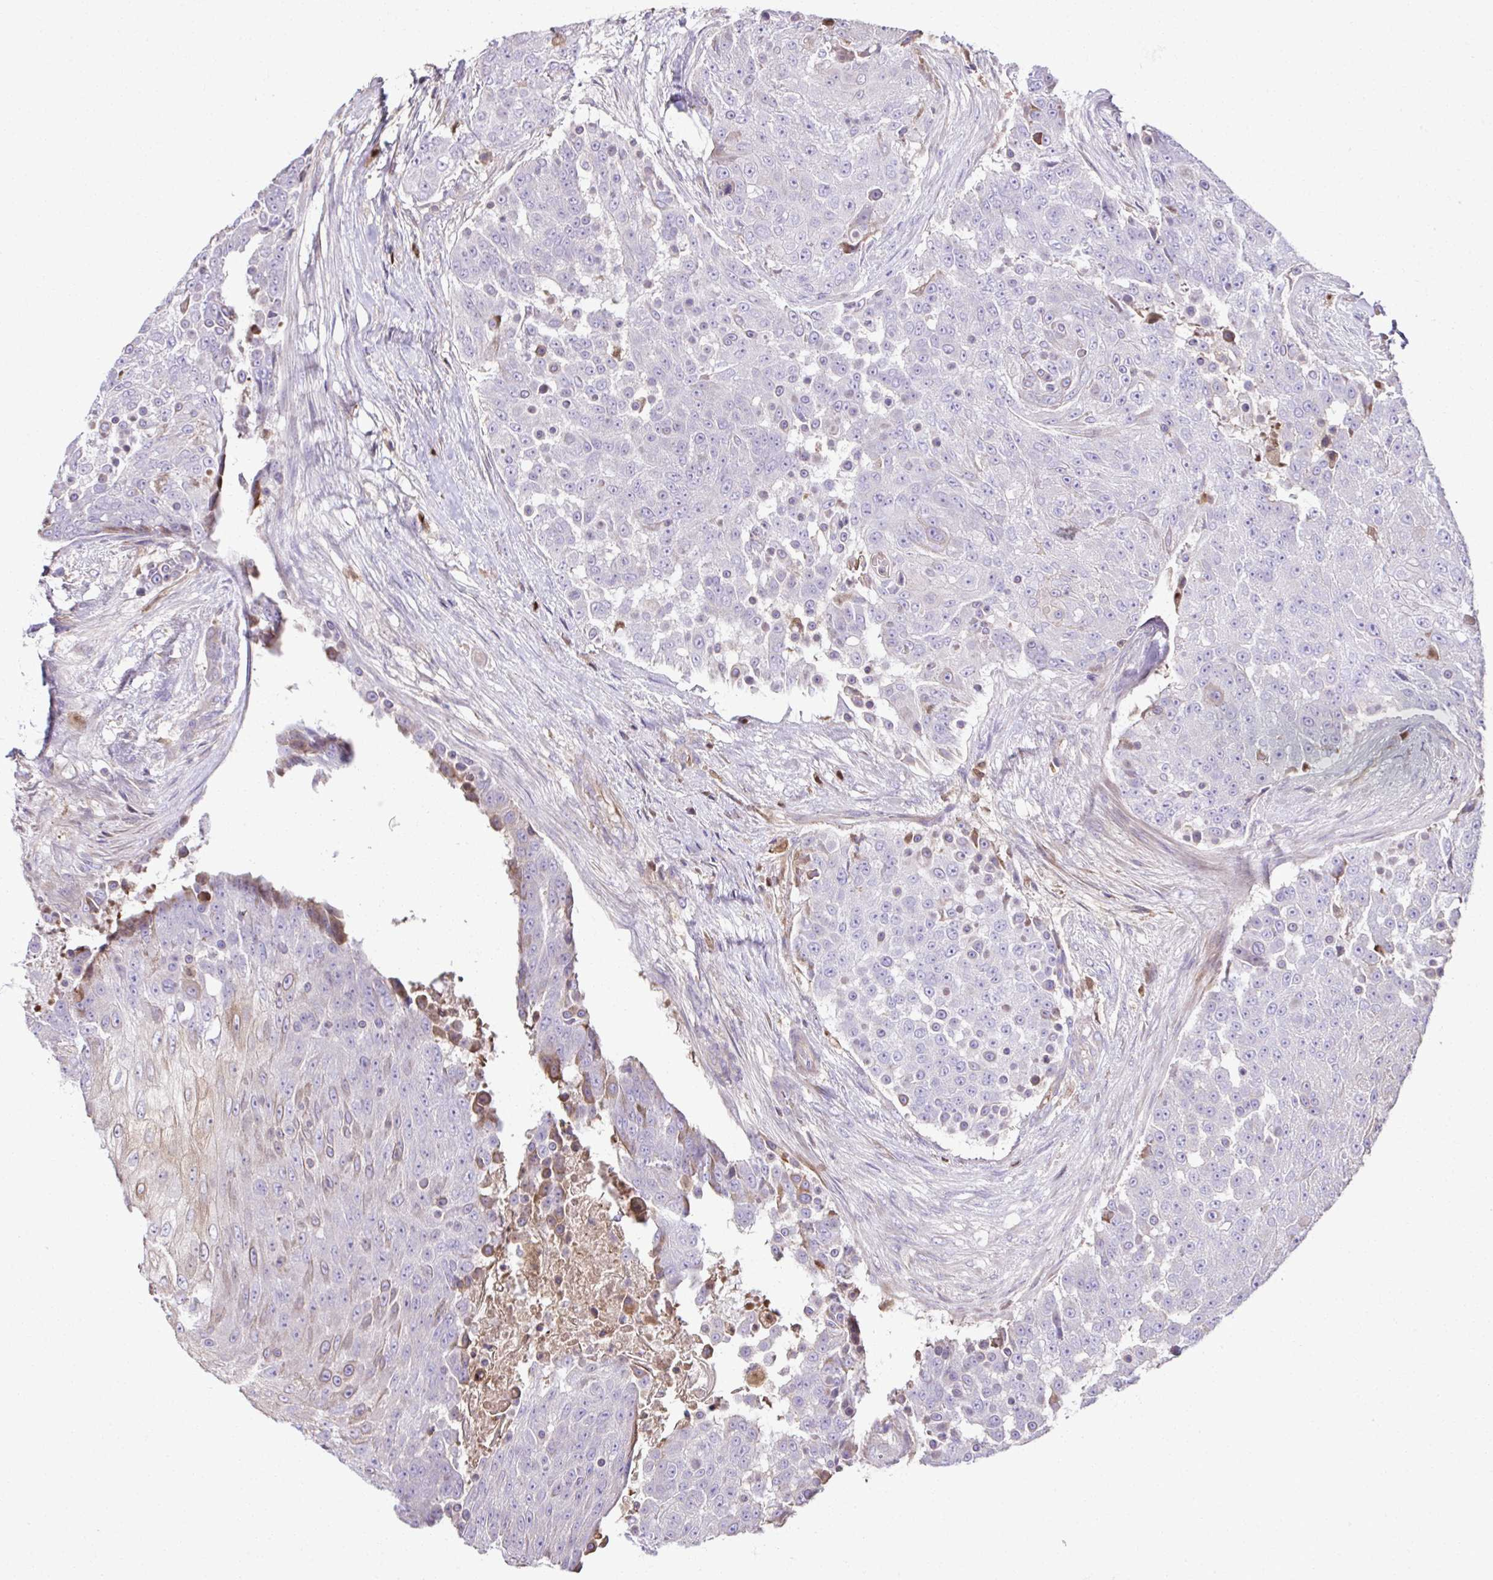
{"staining": {"intensity": "negative", "quantity": "none", "location": "none"}, "tissue": "urothelial cancer", "cell_type": "Tumor cells", "image_type": "cancer", "snomed": [{"axis": "morphology", "description": "Urothelial carcinoma, High grade"}, {"axis": "topography", "description": "Urinary bladder"}], "caption": "DAB immunohistochemical staining of urothelial cancer displays no significant positivity in tumor cells.", "gene": "CCDC85C", "patient": {"sex": "female", "age": 63}}